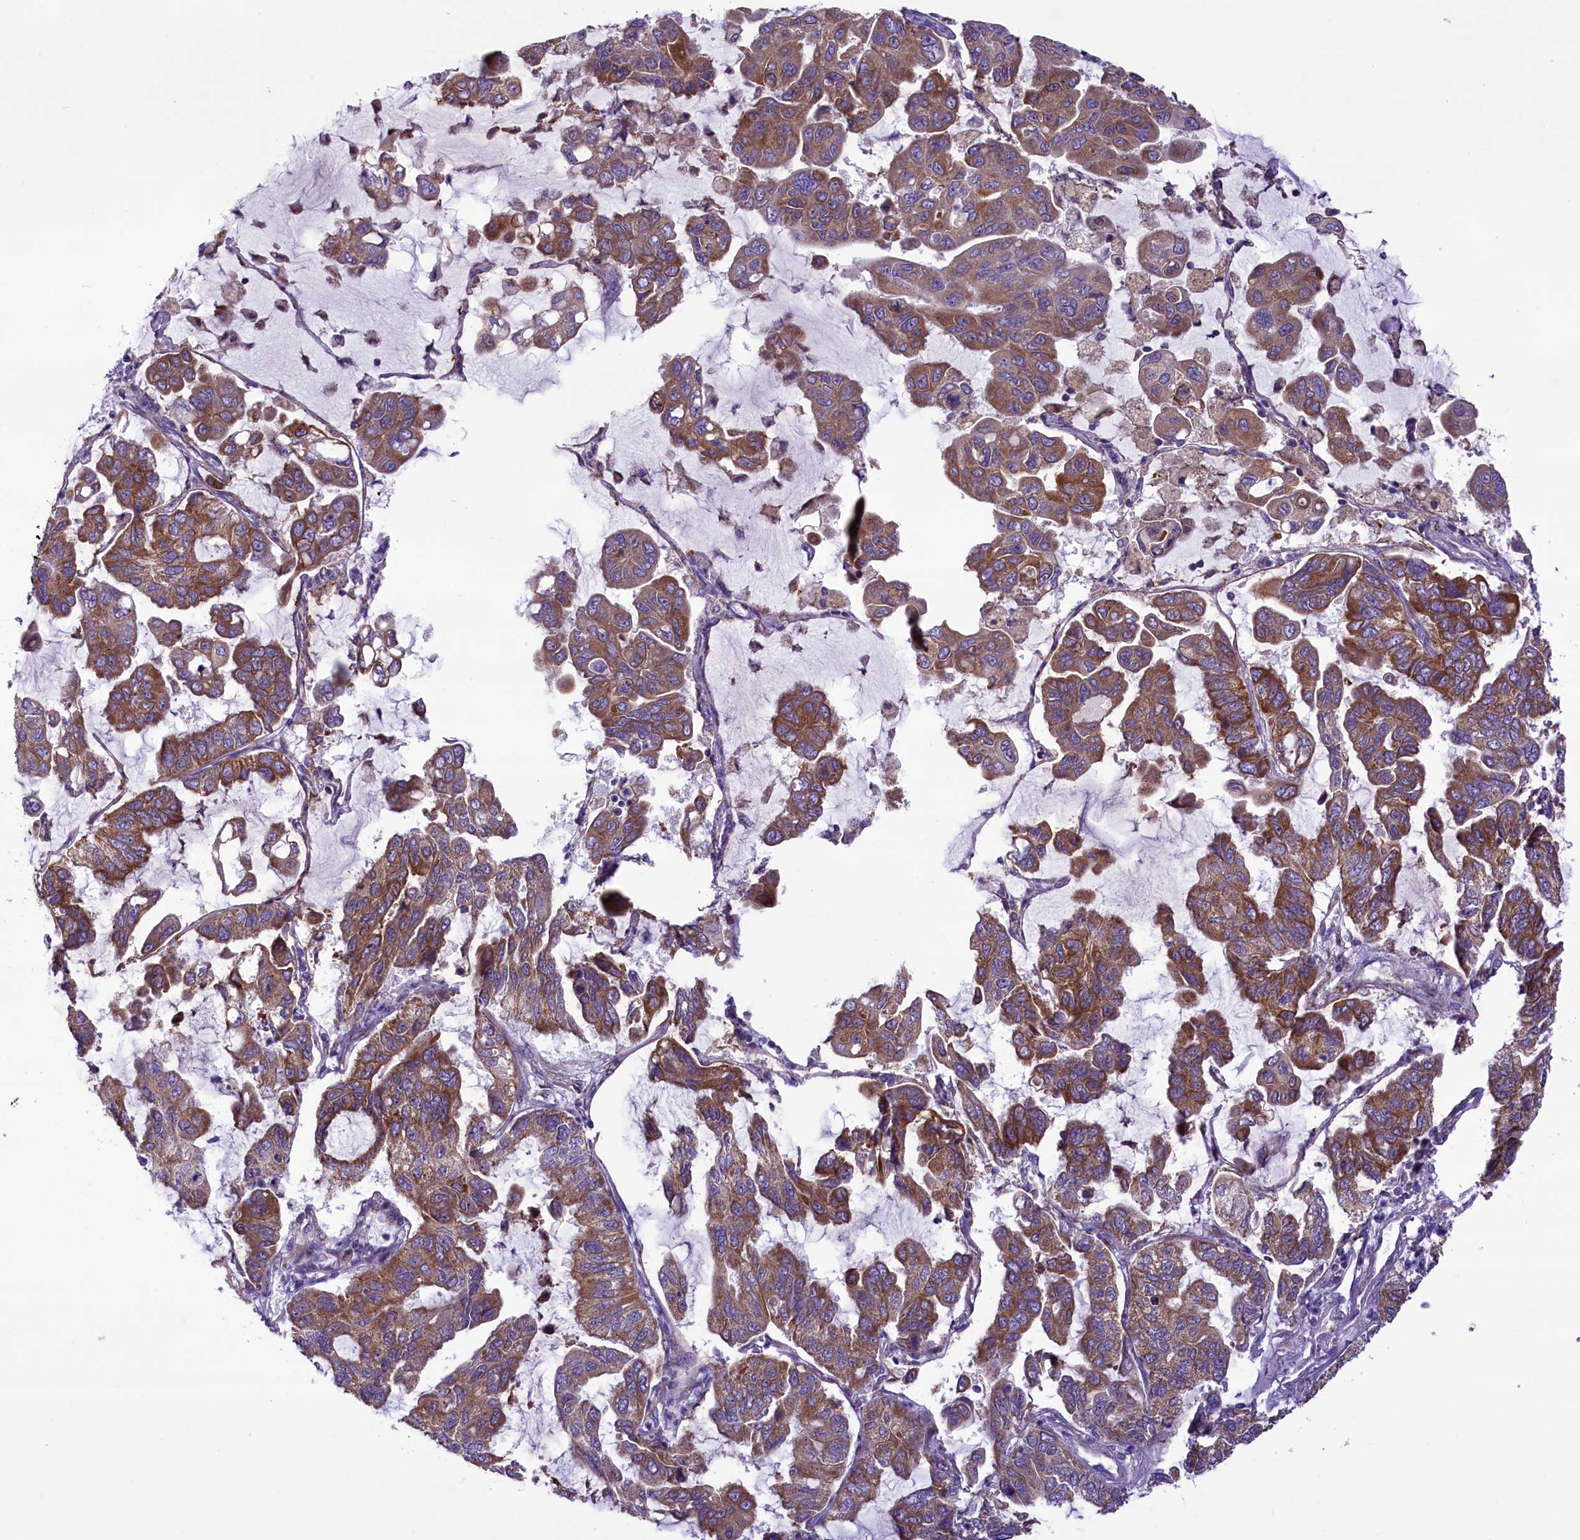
{"staining": {"intensity": "moderate", "quantity": ">75%", "location": "cytoplasmic/membranous"}, "tissue": "lung cancer", "cell_type": "Tumor cells", "image_type": "cancer", "snomed": [{"axis": "morphology", "description": "Adenocarcinoma, NOS"}, {"axis": "topography", "description": "Lung"}], "caption": "Moderate cytoplasmic/membranous expression is appreciated in approximately >75% of tumor cells in lung cancer (adenocarcinoma).", "gene": "PTPRU", "patient": {"sex": "male", "age": 64}}